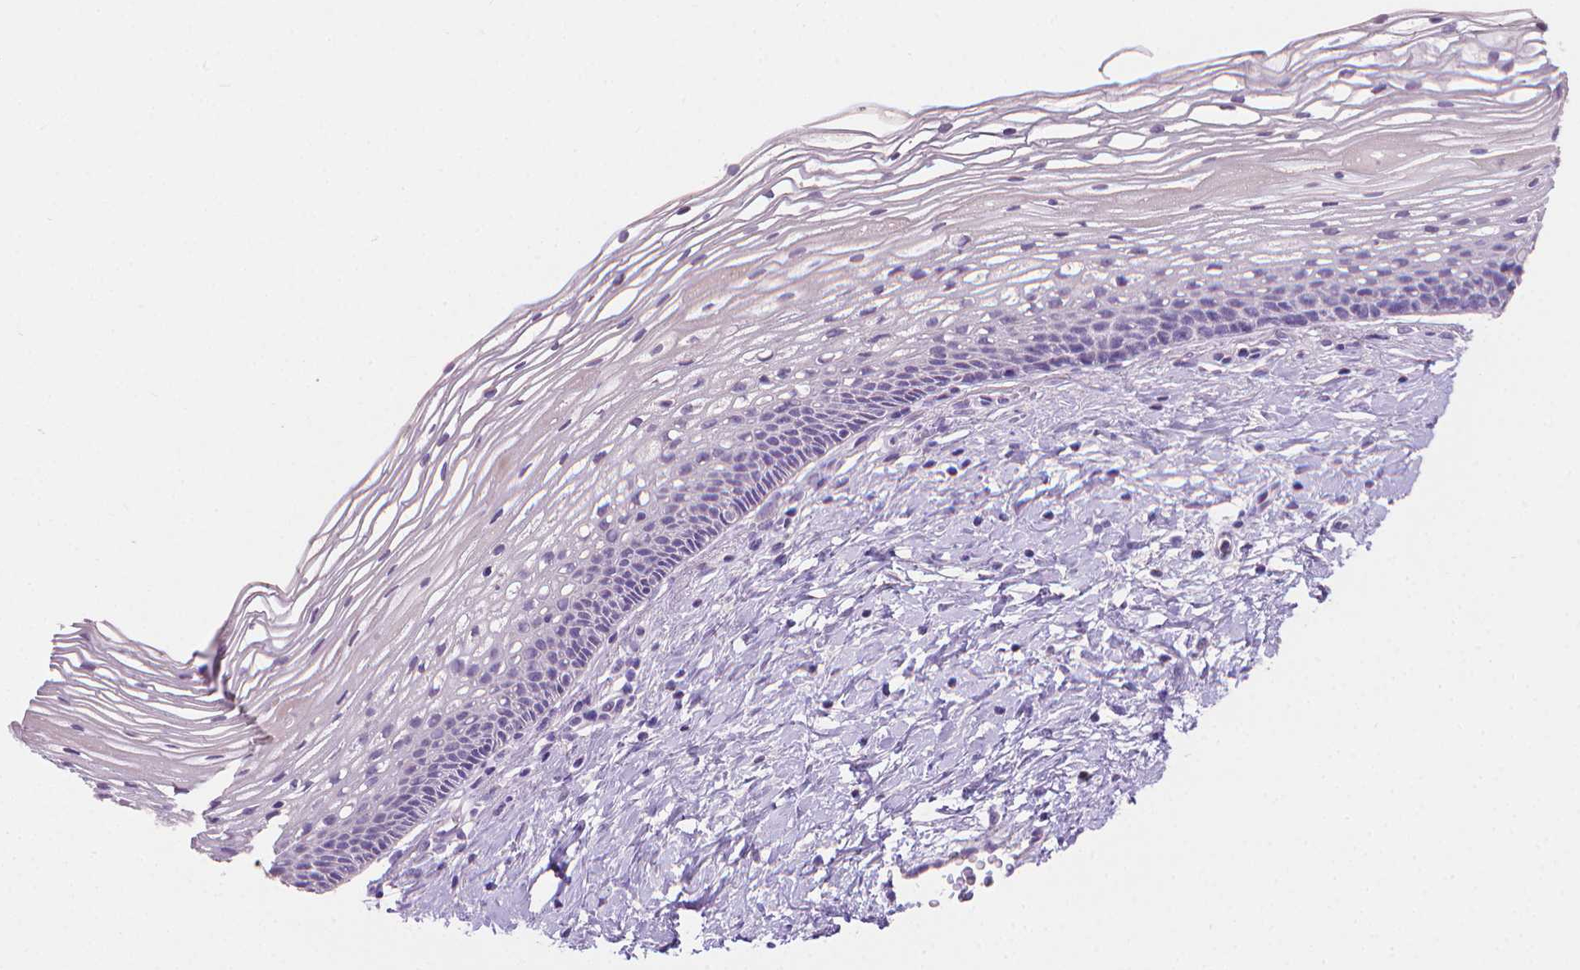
{"staining": {"intensity": "negative", "quantity": "none", "location": "none"}, "tissue": "cervix", "cell_type": "Glandular cells", "image_type": "normal", "snomed": [{"axis": "morphology", "description": "Normal tissue, NOS"}, {"axis": "topography", "description": "Cervix"}], "caption": "A photomicrograph of cervix stained for a protein displays no brown staining in glandular cells. (DAB IHC with hematoxylin counter stain).", "gene": "TNNI2", "patient": {"sex": "female", "age": 34}}